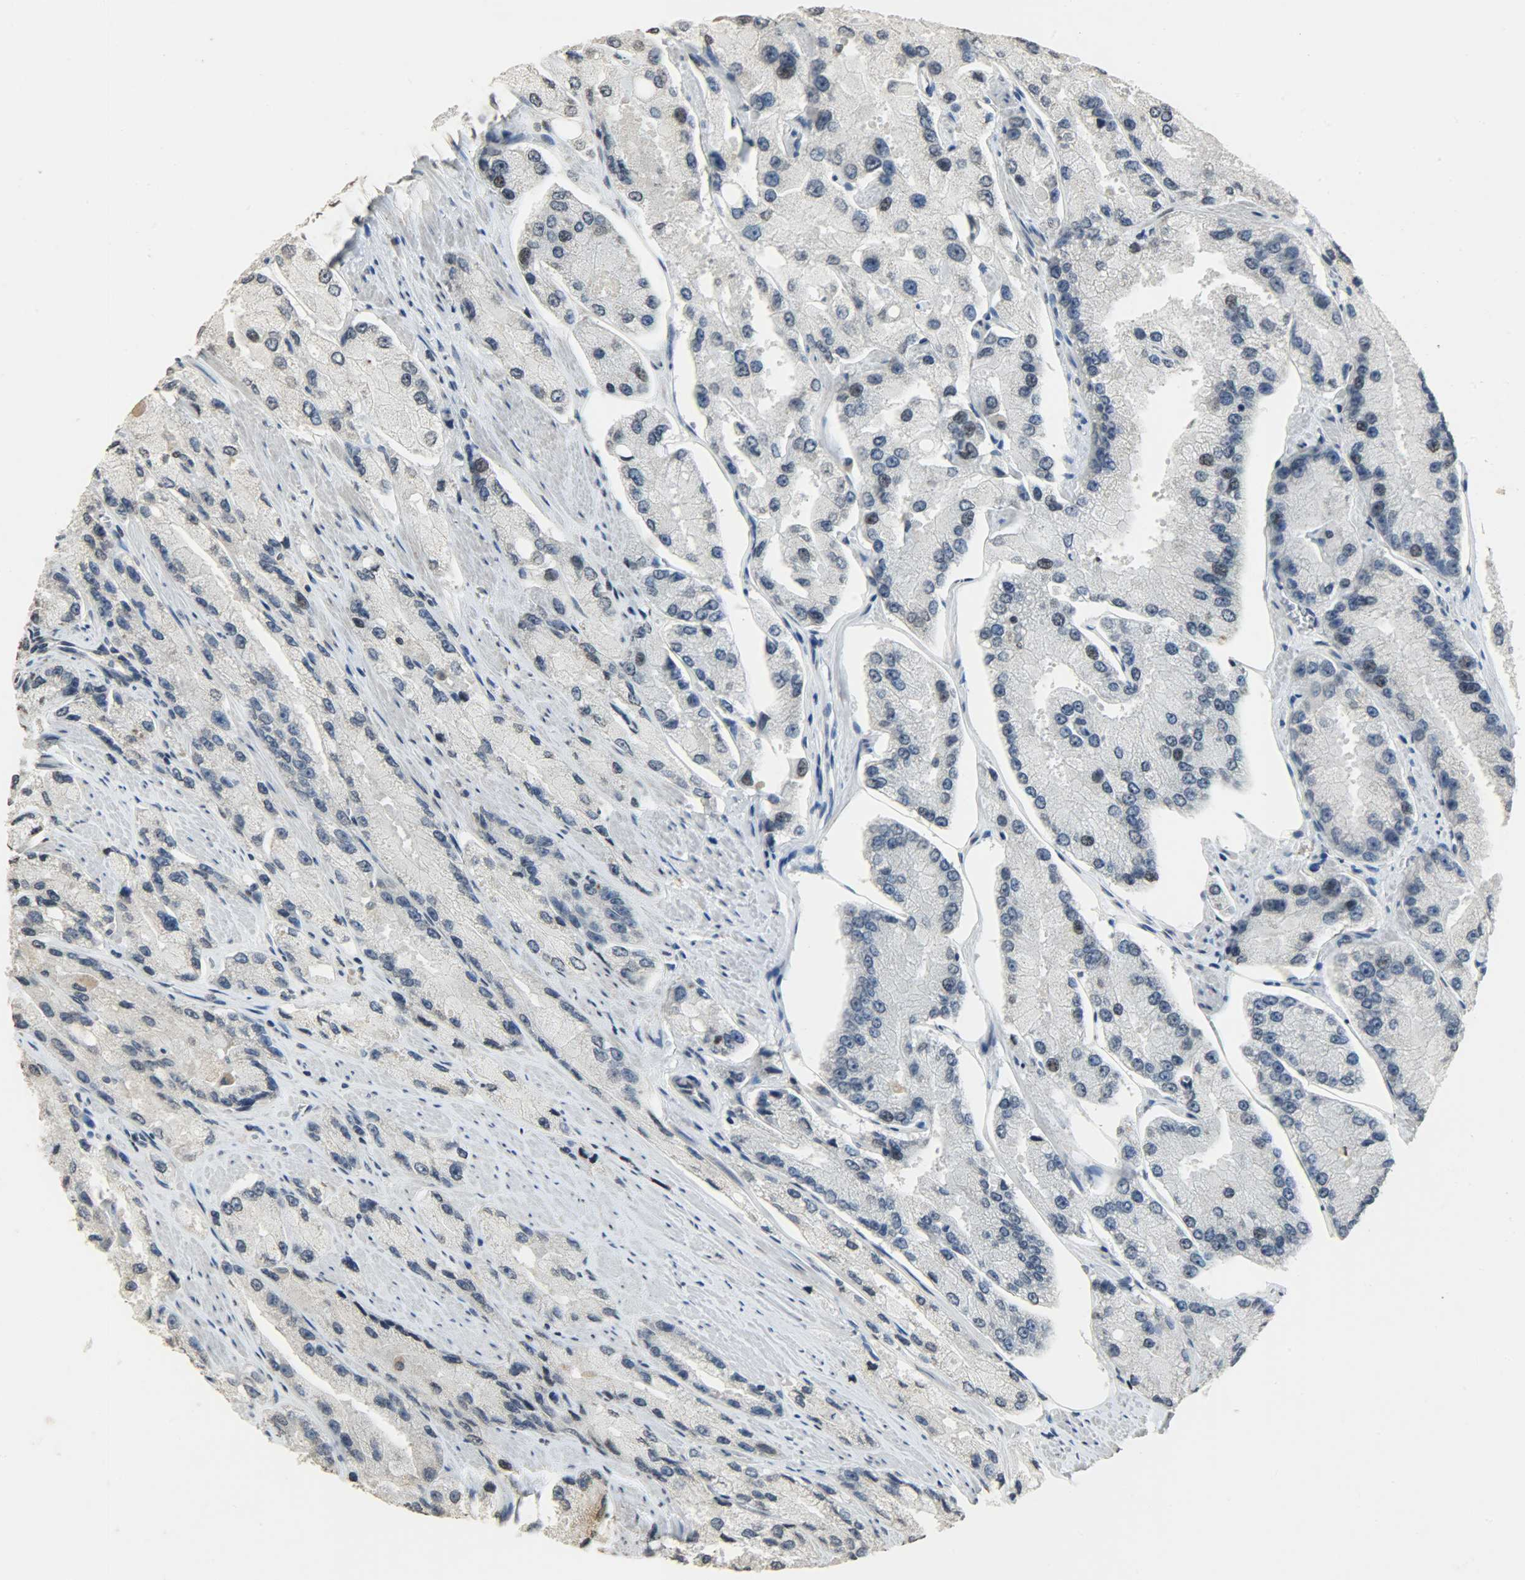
{"staining": {"intensity": "negative", "quantity": "none", "location": "none"}, "tissue": "prostate cancer", "cell_type": "Tumor cells", "image_type": "cancer", "snomed": [{"axis": "morphology", "description": "Adenocarcinoma, High grade"}, {"axis": "topography", "description": "Prostate"}], "caption": "Tumor cells are negative for protein expression in human adenocarcinoma (high-grade) (prostate).", "gene": "DNAJB6", "patient": {"sex": "male", "age": 58}}